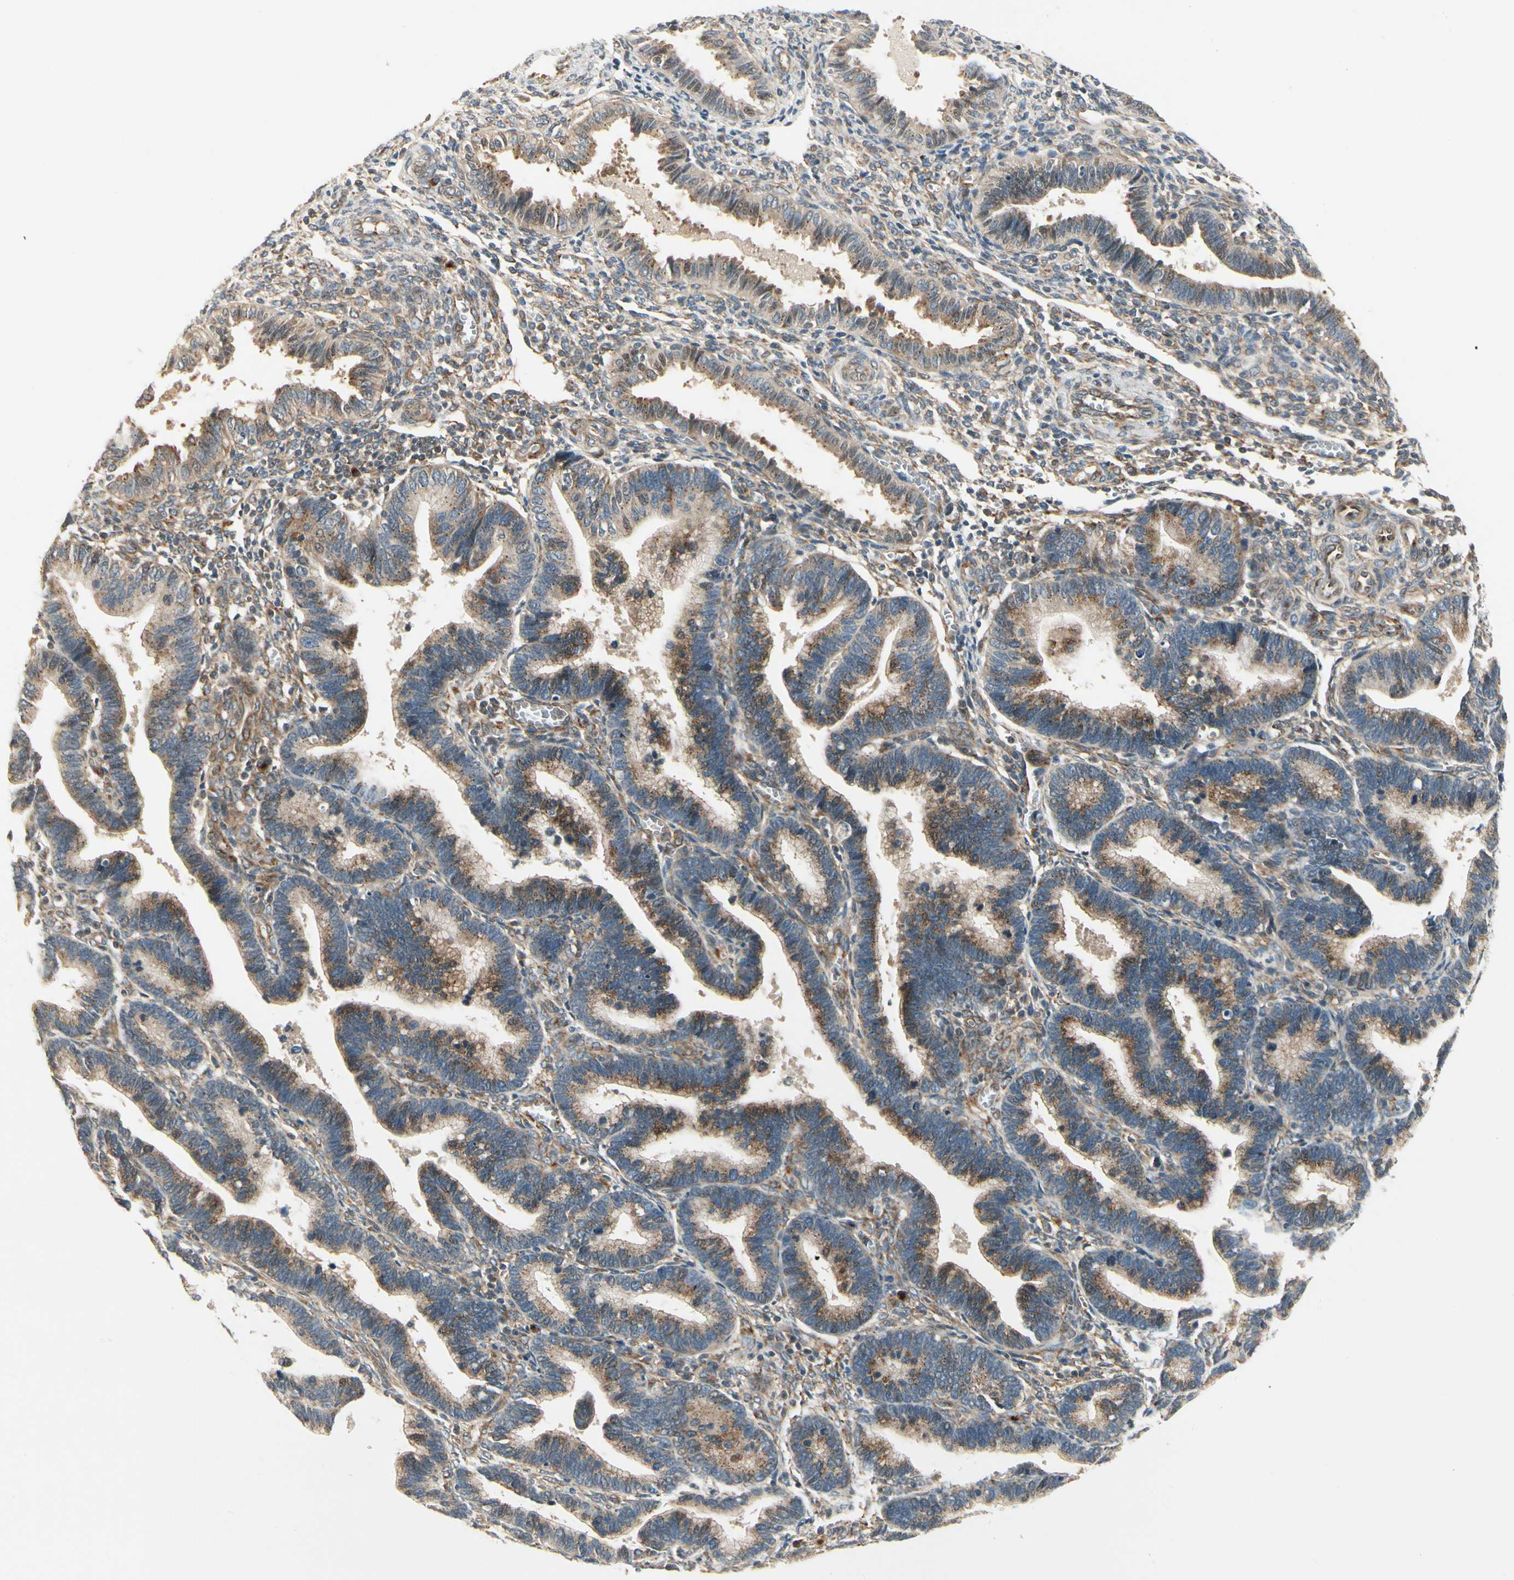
{"staining": {"intensity": "moderate", "quantity": ">75%", "location": "cytoplasmic/membranous"}, "tissue": "endometrium", "cell_type": "Cells in endometrial stroma", "image_type": "normal", "snomed": [{"axis": "morphology", "description": "Normal tissue, NOS"}, {"axis": "topography", "description": "Endometrium"}], "caption": "Moderate cytoplasmic/membranous staining is appreciated in about >75% of cells in endometrial stroma in unremarkable endometrium. (IHC, brightfield microscopy, high magnification).", "gene": "MANSC1", "patient": {"sex": "female", "age": 36}}